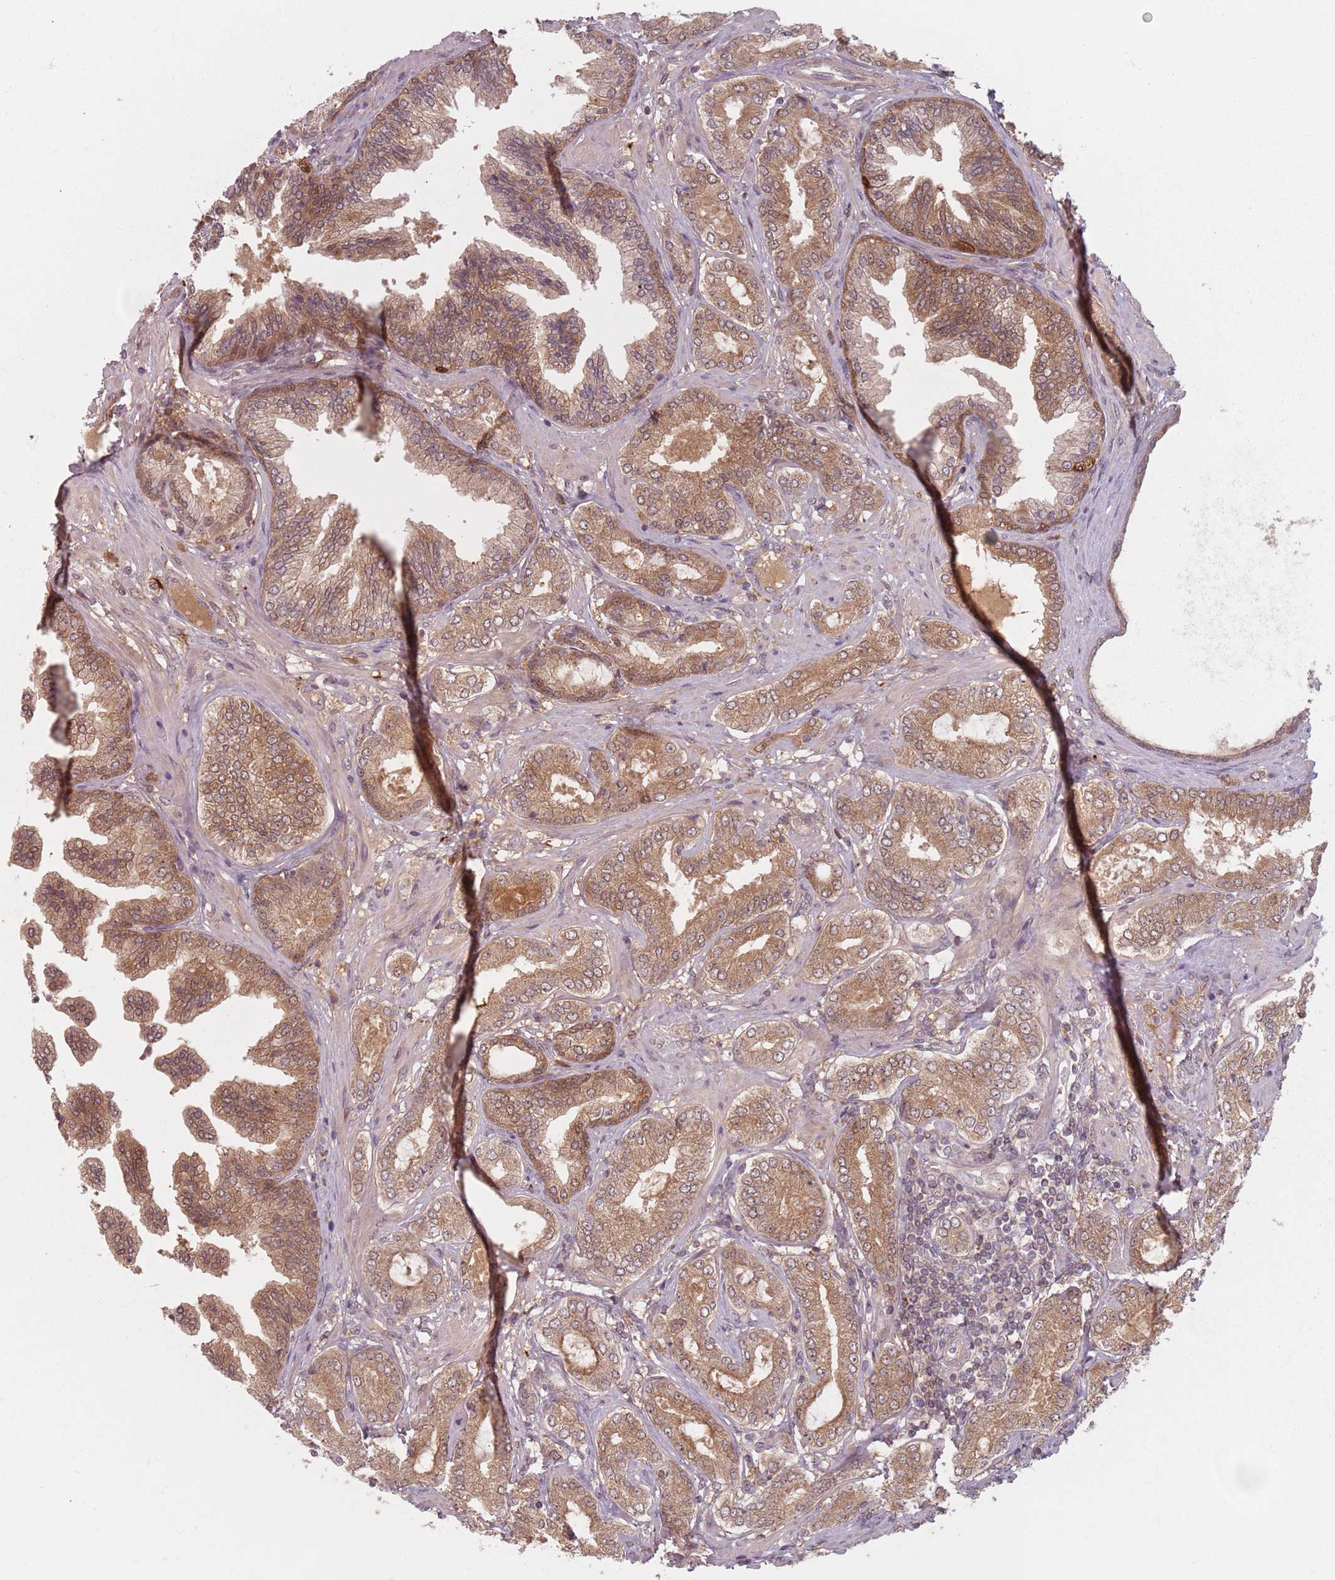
{"staining": {"intensity": "moderate", "quantity": ">75%", "location": "cytoplasmic/membranous,nuclear"}, "tissue": "prostate cancer", "cell_type": "Tumor cells", "image_type": "cancer", "snomed": [{"axis": "morphology", "description": "Adenocarcinoma, Low grade"}, {"axis": "topography", "description": "Prostate"}], "caption": "An immunohistochemistry image of tumor tissue is shown. Protein staining in brown highlights moderate cytoplasmic/membranous and nuclear positivity in prostate low-grade adenocarcinoma within tumor cells. (IHC, brightfield microscopy, high magnification).", "gene": "NAXE", "patient": {"sex": "male", "age": 63}}